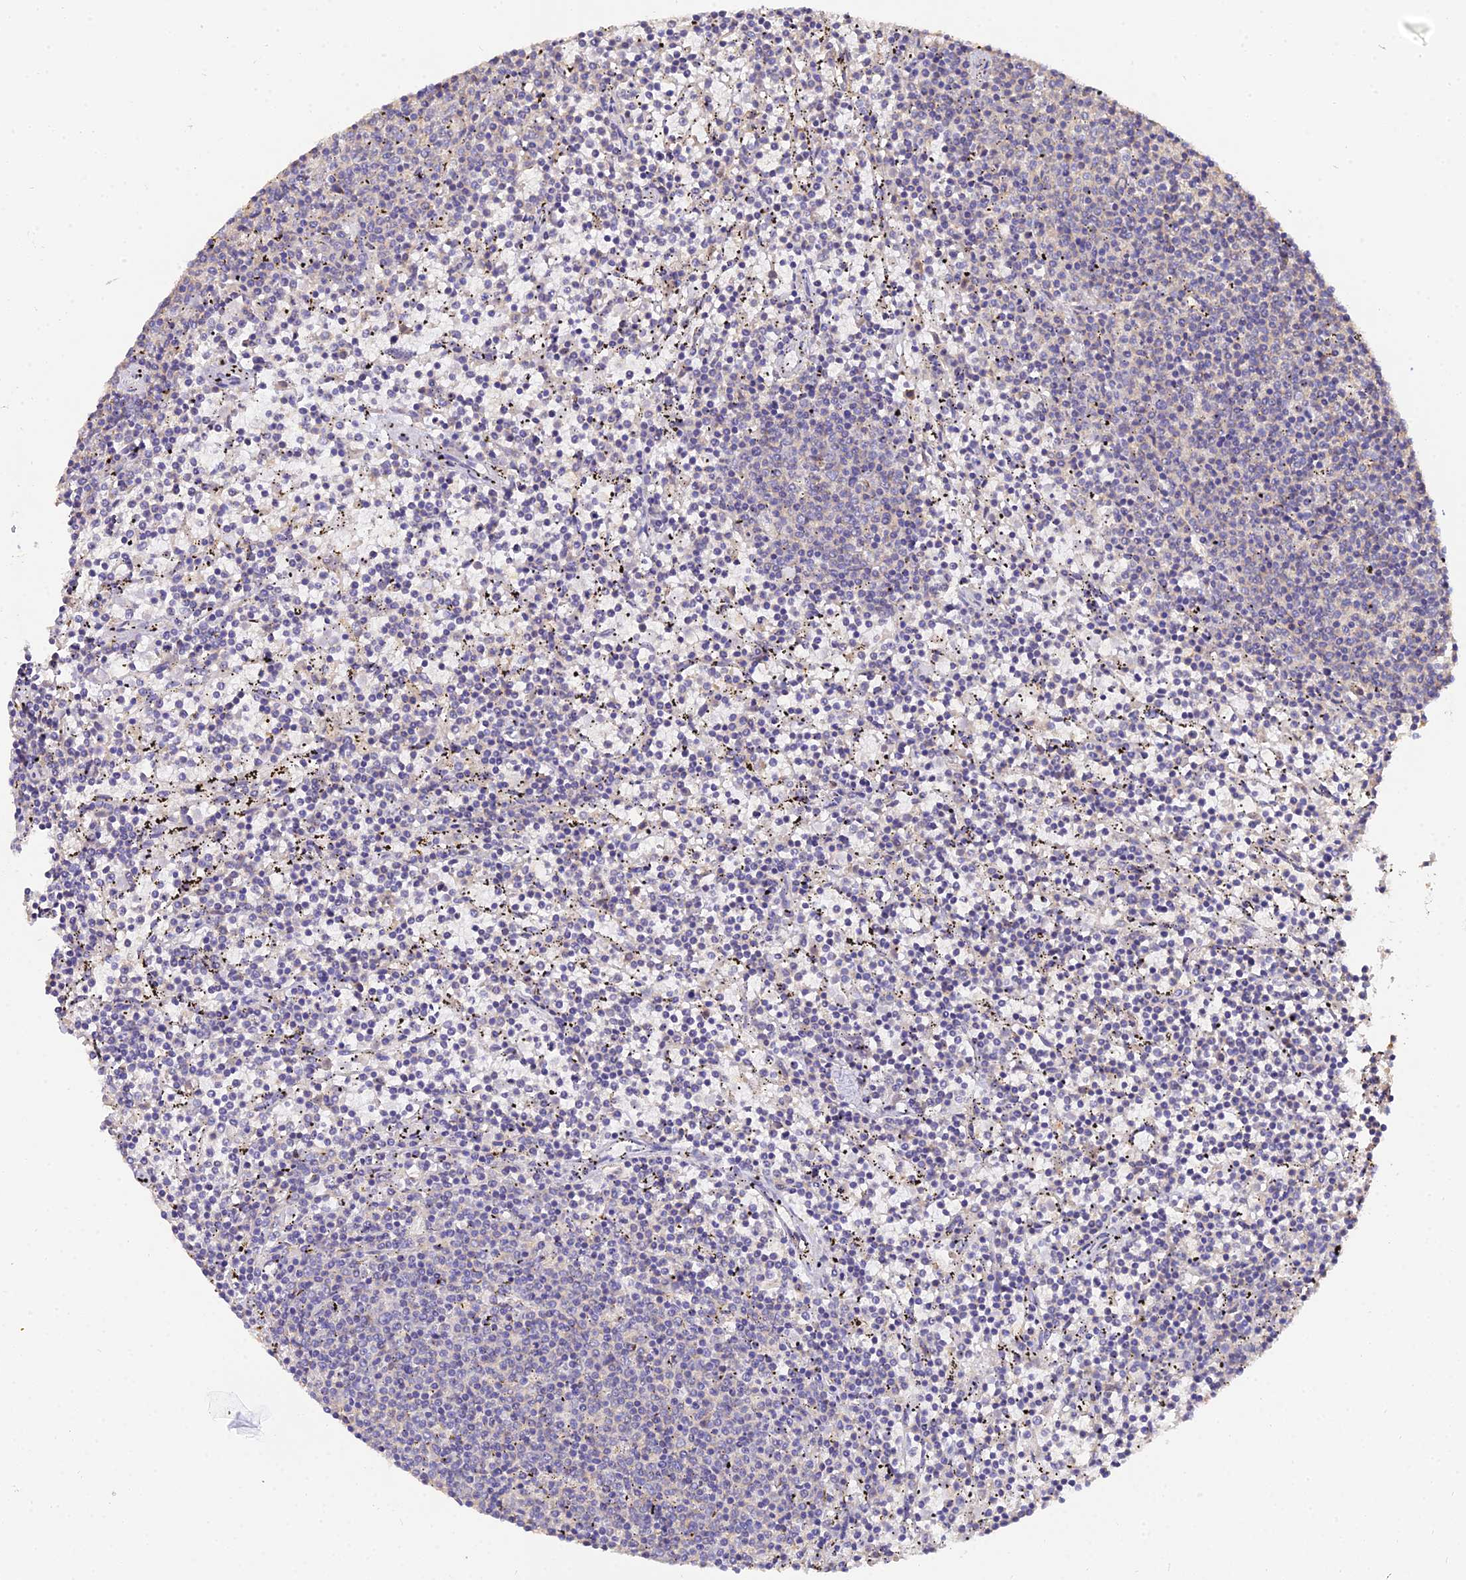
{"staining": {"intensity": "negative", "quantity": "none", "location": "none"}, "tissue": "lymphoma", "cell_type": "Tumor cells", "image_type": "cancer", "snomed": [{"axis": "morphology", "description": "Malignant lymphoma, non-Hodgkin's type, Low grade"}, {"axis": "topography", "description": "Spleen"}], "caption": "Micrograph shows no significant protein positivity in tumor cells of low-grade malignant lymphoma, non-Hodgkin's type.", "gene": "ARL8B", "patient": {"sex": "female", "age": 50}}